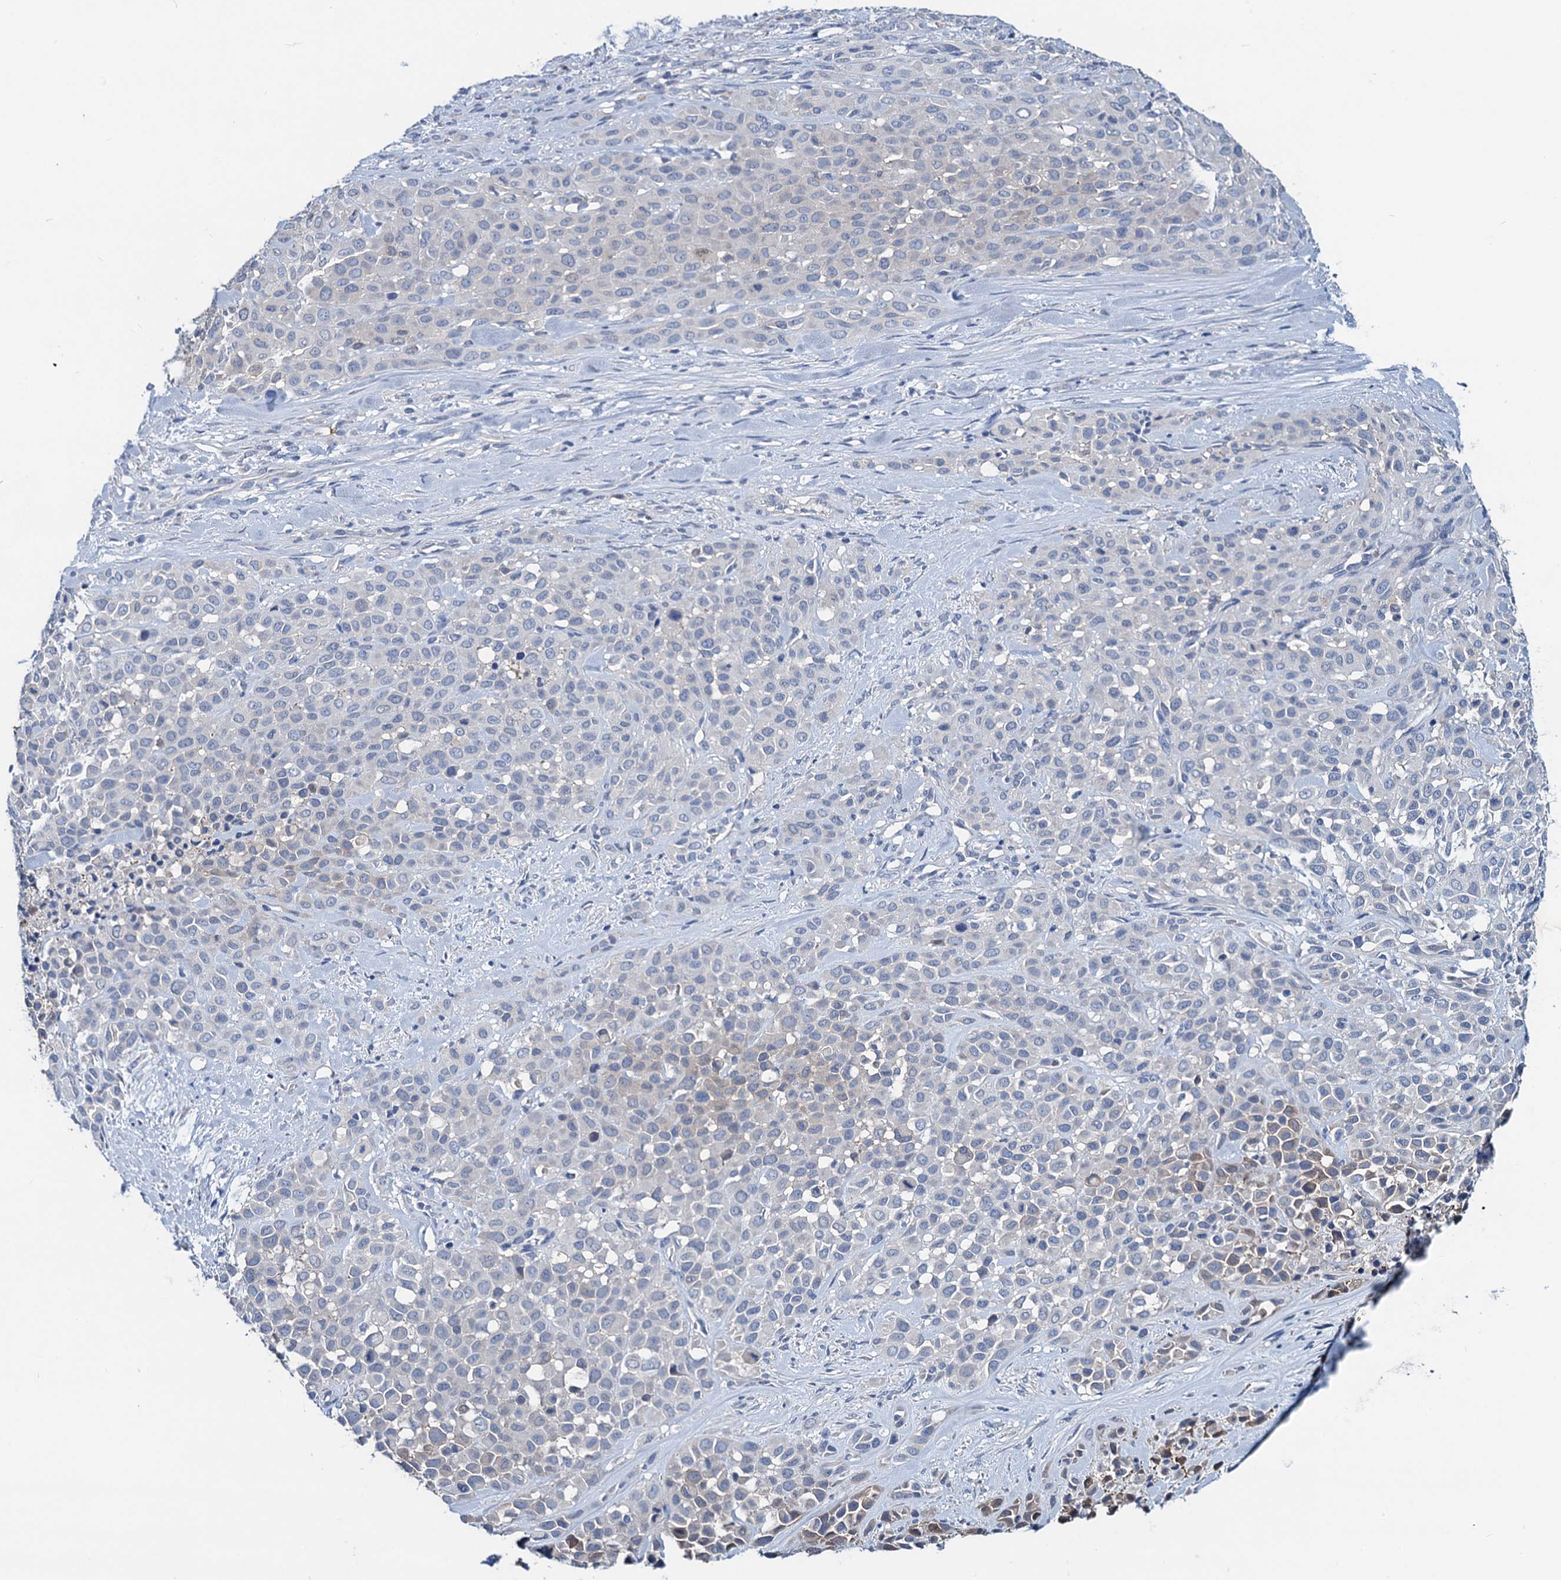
{"staining": {"intensity": "negative", "quantity": "none", "location": "none"}, "tissue": "melanoma", "cell_type": "Tumor cells", "image_type": "cancer", "snomed": [{"axis": "morphology", "description": "Malignant melanoma, Metastatic site"}, {"axis": "topography", "description": "Skin"}], "caption": "Protein analysis of malignant melanoma (metastatic site) shows no significant staining in tumor cells.", "gene": "RTKN2", "patient": {"sex": "female", "age": 81}}